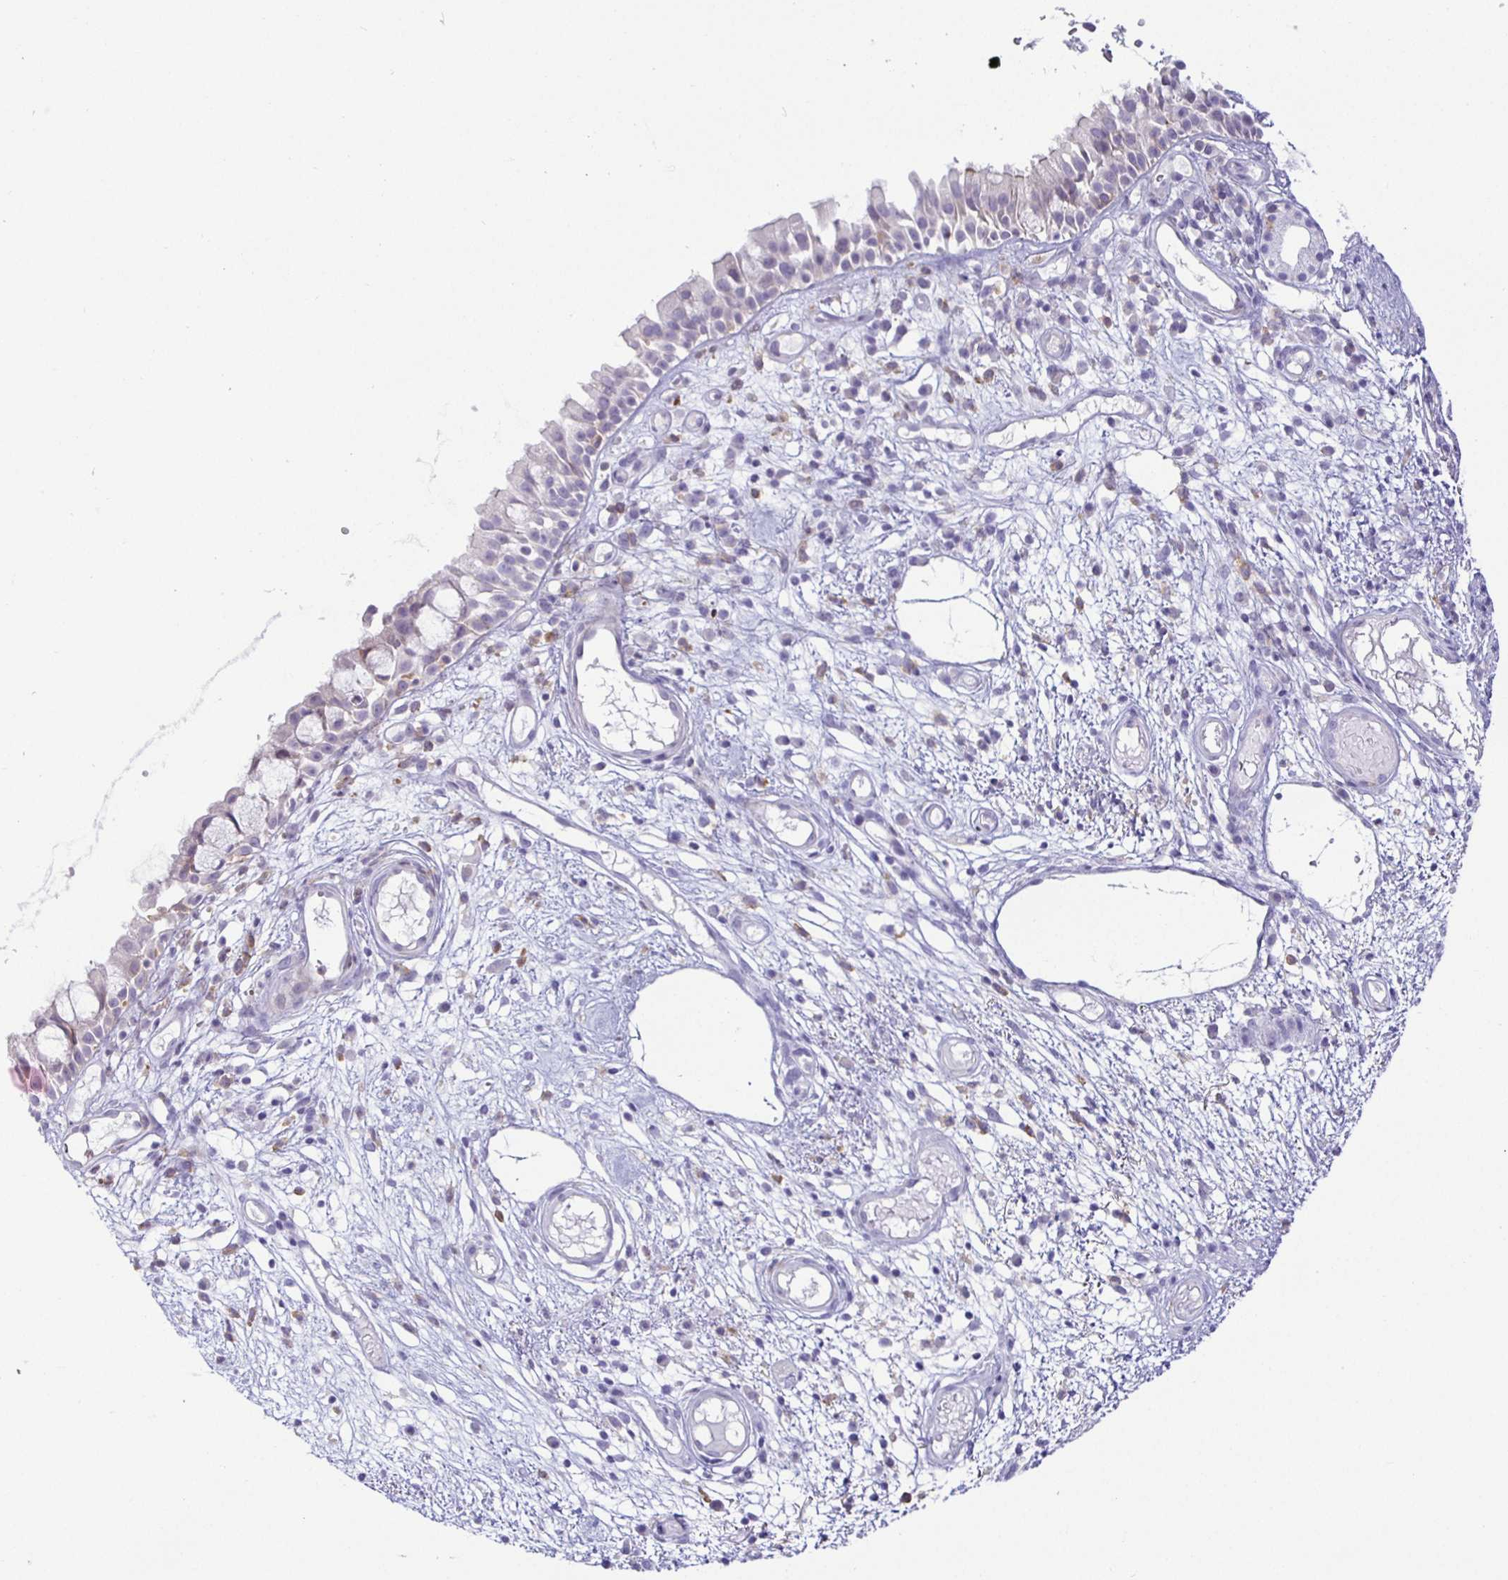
{"staining": {"intensity": "negative", "quantity": "none", "location": "none"}, "tissue": "nasopharynx", "cell_type": "Respiratory epithelial cells", "image_type": "normal", "snomed": [{"axis": "morphology", "description": "Normal tissue, NOS"}, {"axis": "morphology", "description": "Inflammation, NOS"}, {"axis": "topography", "description": "Nasopharynx"}], "caption": "Respiratory epithelial cells show no significant protein expression in unremarkable nasopharynx.", "gene": "SIRPA", "patient": {"sex": "male", "age": 54}}